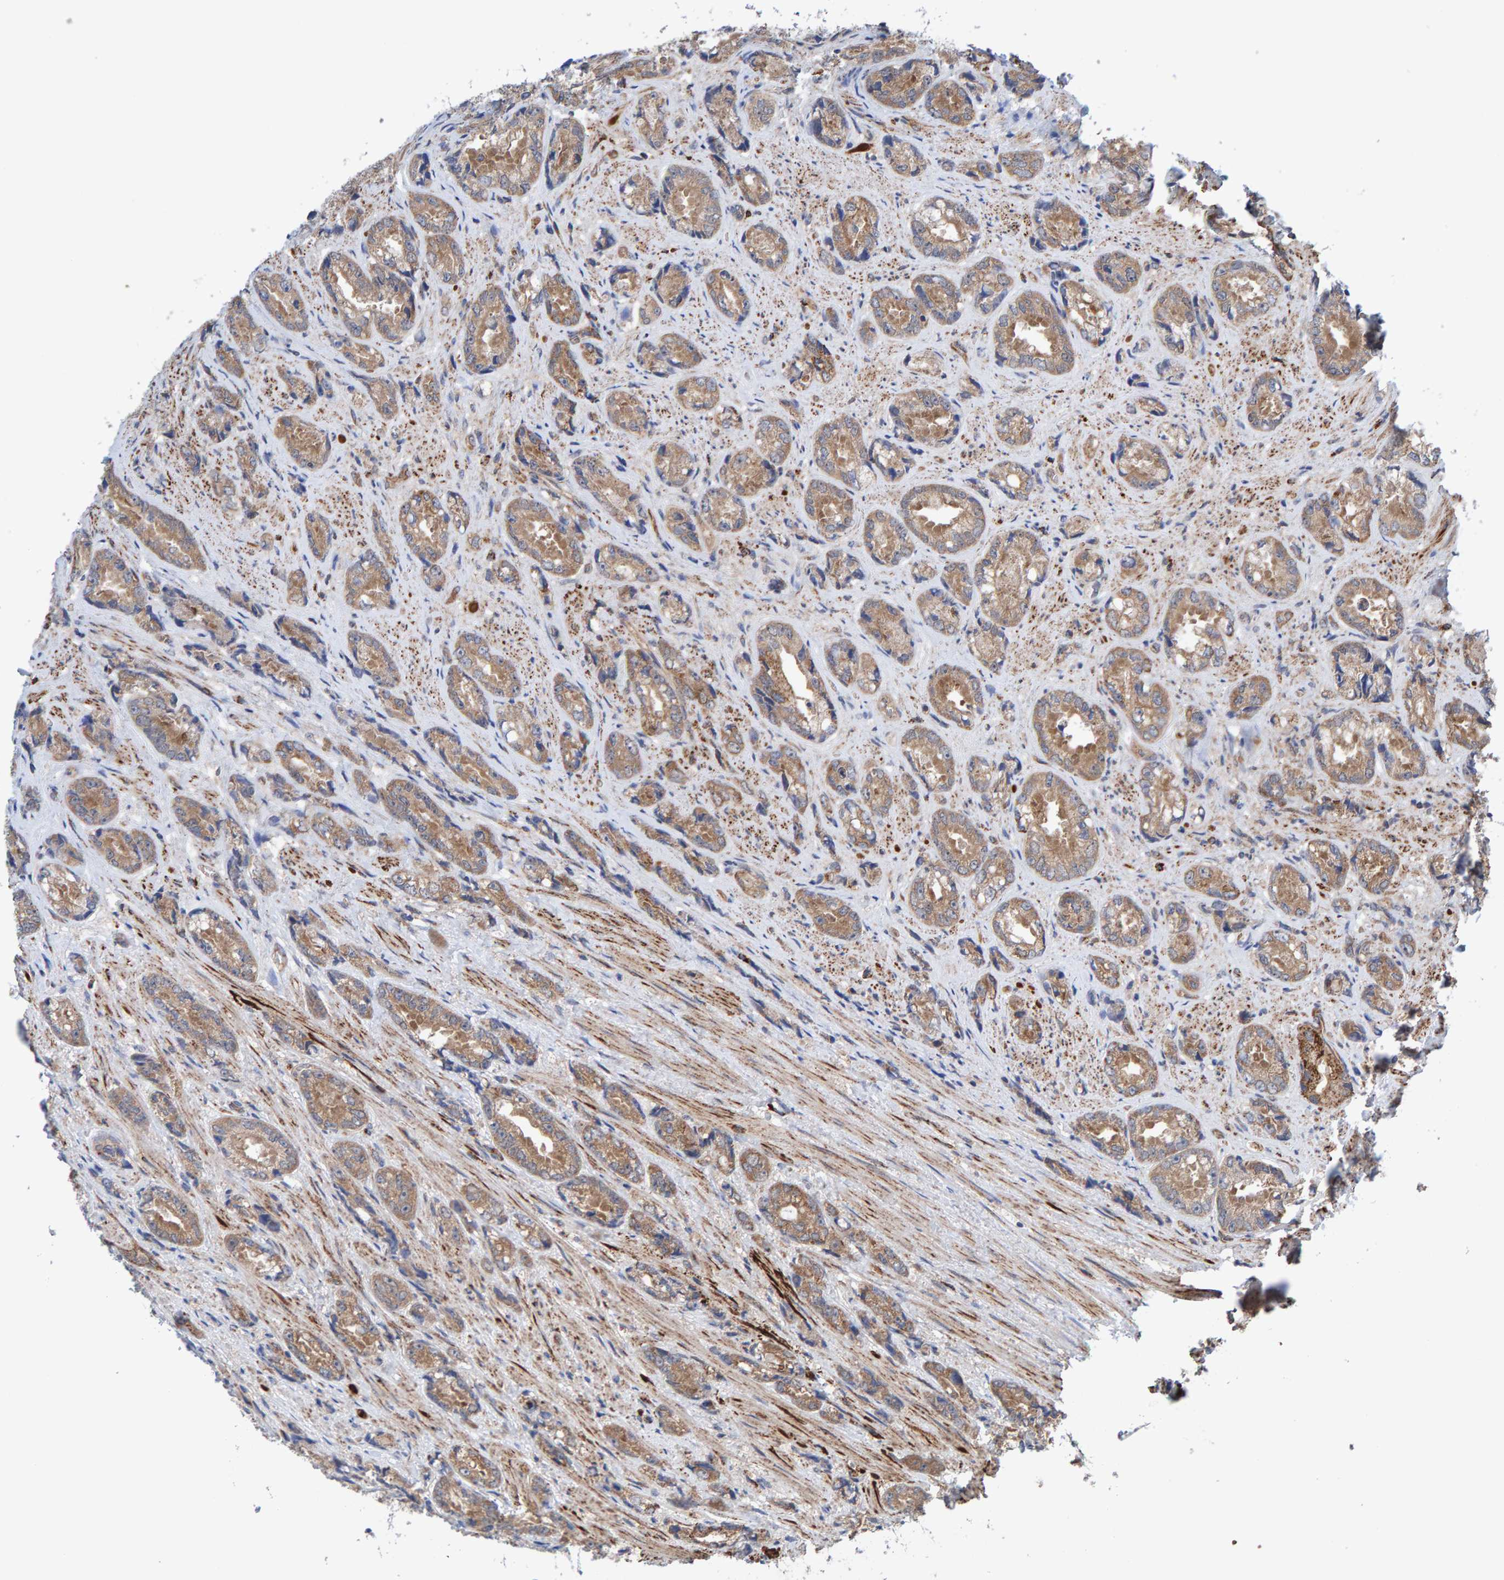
{"staining": {"intensity": "moderate", "quantity": ">75%", "location": "cytoplasmic/membranous"}, "tissue": "prostate cancer", "cell_type": "Tumor cells", "image_type": "cancer", "snomed": [{"axis": "morphology", "description": "Adenocarcinoma, High grade"}, {"axis": "topography", "description": "Prostate"}], "caption": "Protein staining by immunohistochemistry (IHC) exhibits moderate cytoplasmic/membranous expression in approximately >75% of tumor cells in prostate cancer. Using DAB (brown) and hematoxylin (blue) stains, captured at high magnification using brightfield microscopy.", "gene": "LRSAM1", "patient": {"sex": "male", "age": 61}}